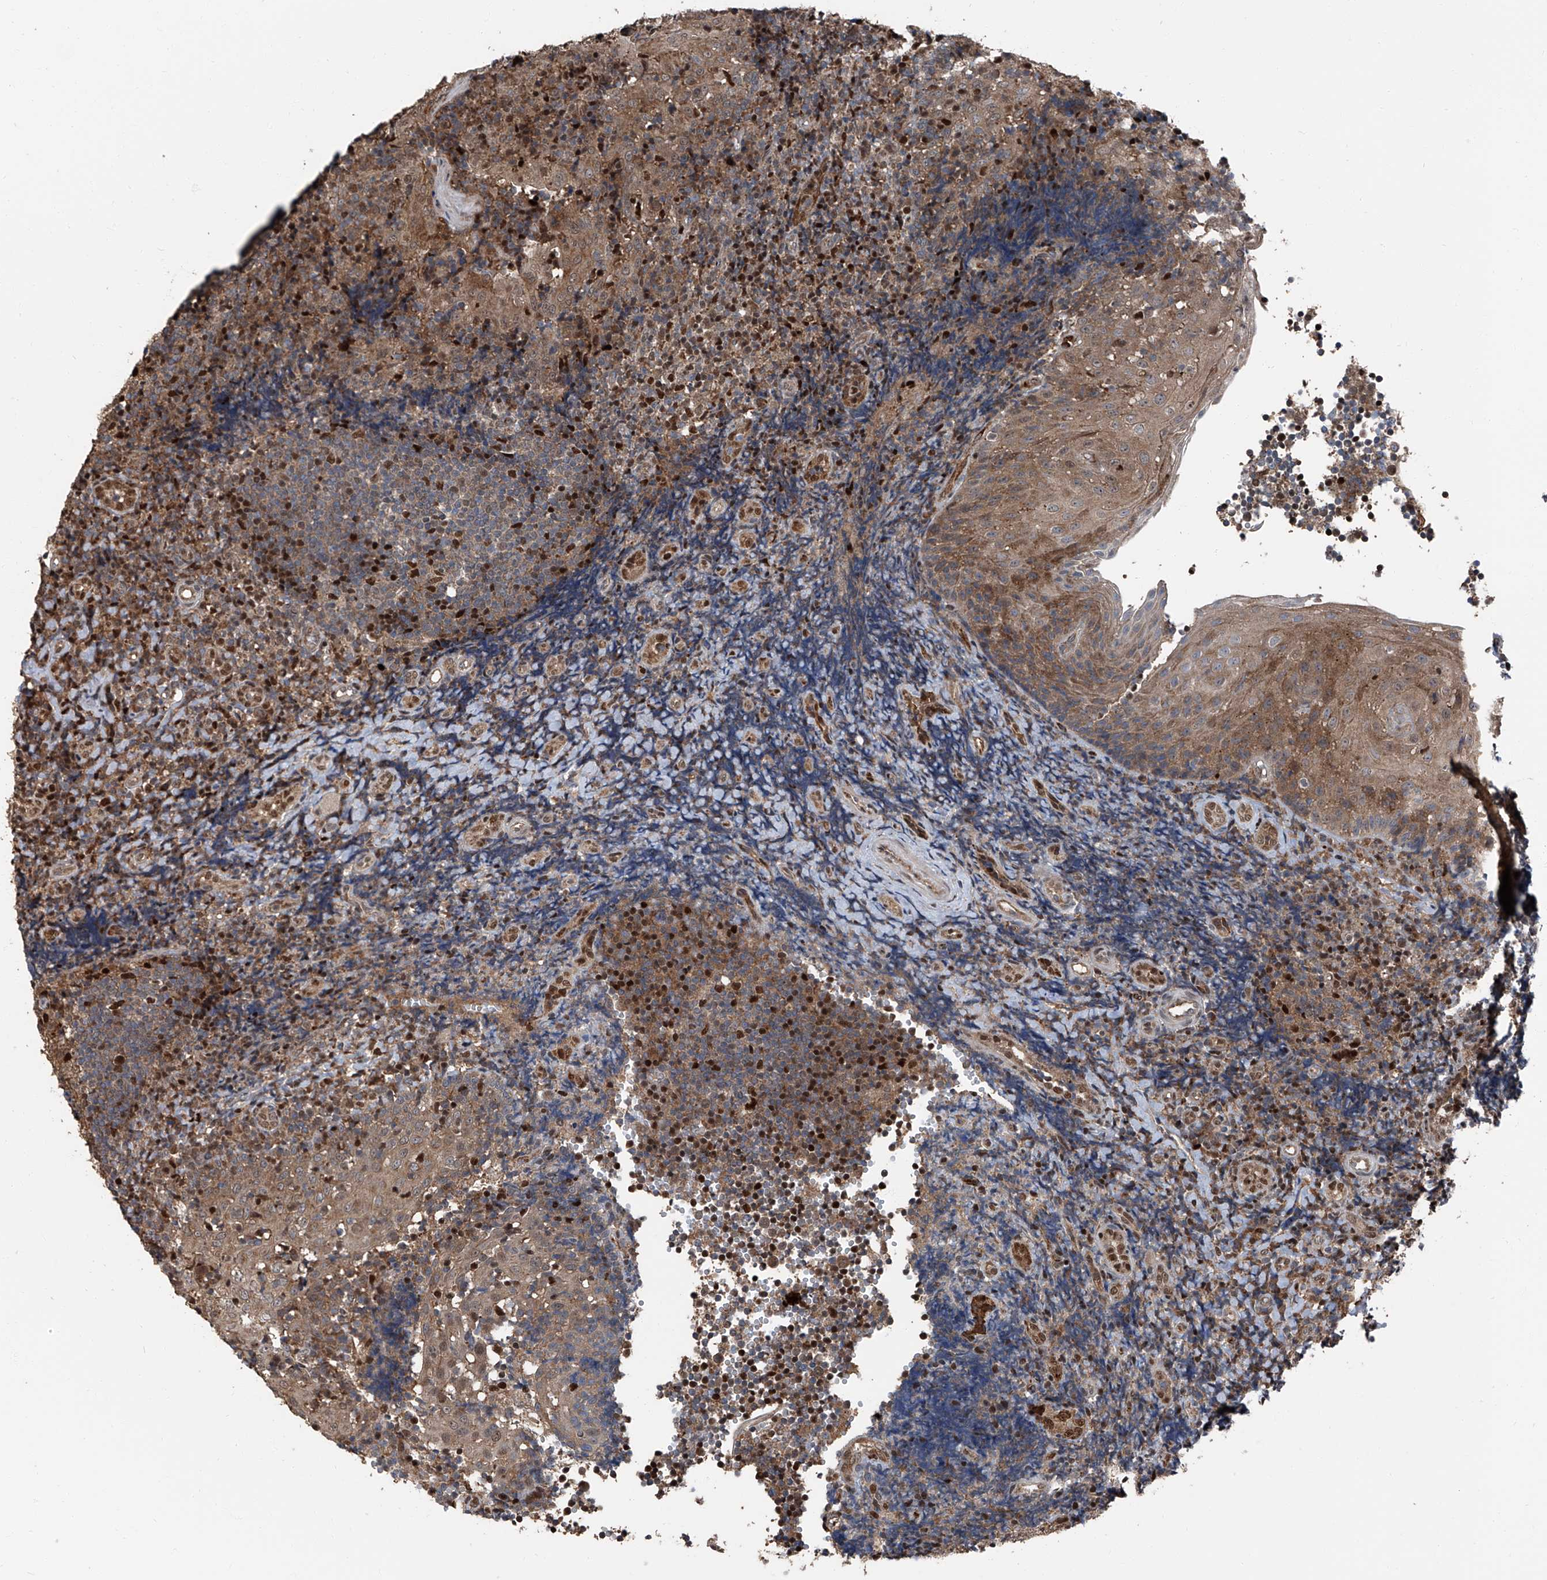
{"staining": {"intensity": "moderate", "quantity": ">75%", "location": "cytoplasmic/membranous,nuclear"}, "tissue": "tonsil", "cell_type": "Germinal center cells", "image_type": "normal", "snomed": [{"axis": "morphology", "description": "Normal tissue, NOS"}, {"axis": "topography", "description": "Tonsil"}], "caption": "Protein staining reveals moderate cytoplasmic/membranous,nuclear expression in about >75% of germinal center cells in benign tonsil.", "gene": "FKBP5", "patient": {"sex": "female", "age": 40}}